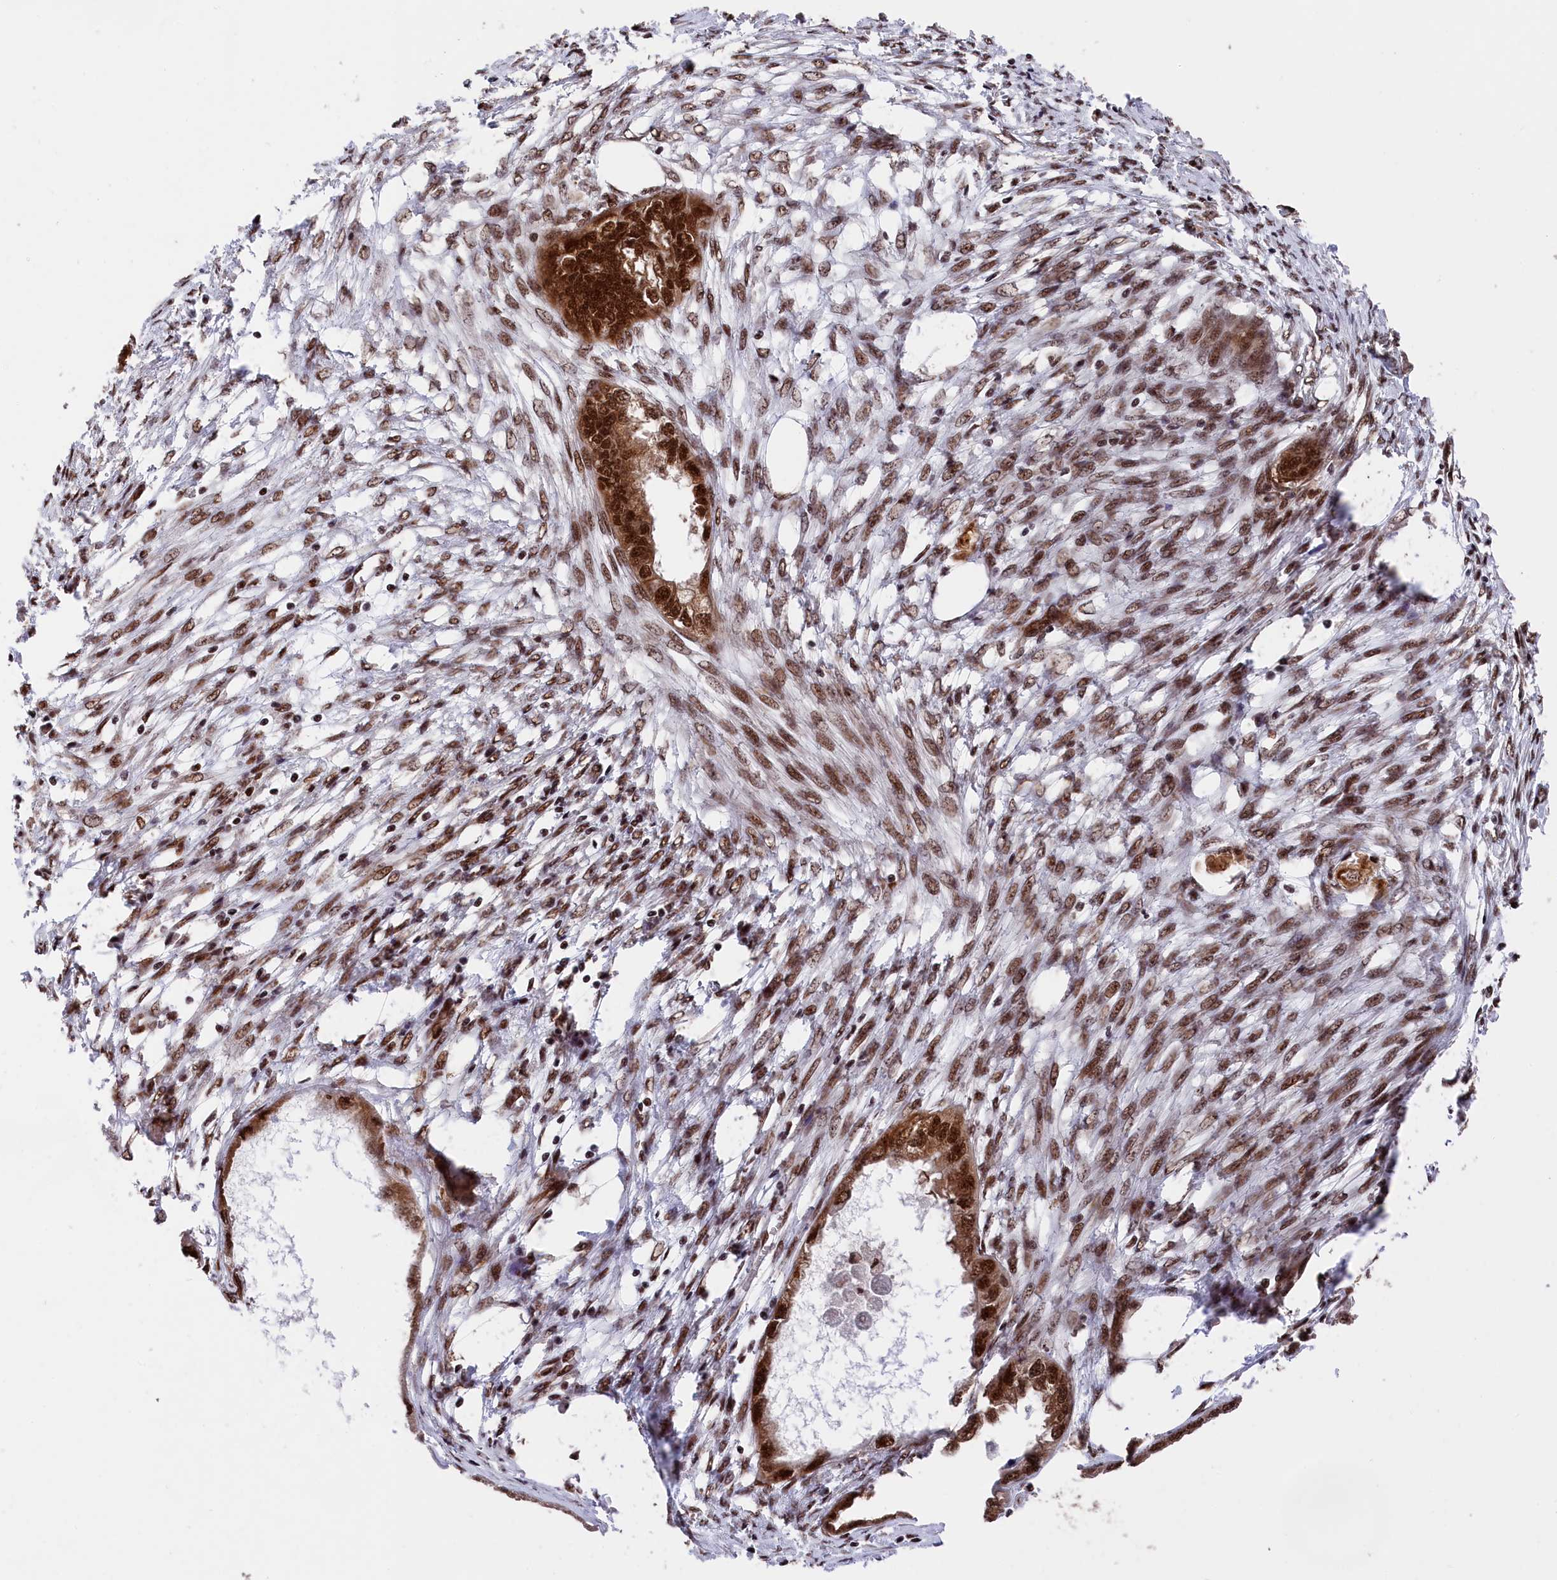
{"staining": {"intensity": "strong", "quantity": ">75%", "location": "cytoplasmic/membranous,nuclear"}, "tissue": "endometrial cancer", "cell_type": "Tumor cells", "image_type": "cancer", "snomed": [{"axis": "morphology", "description": "Adenocarcinoma, NOS"}, {"axis": "morphology", "description": "Adenocarcinoma, metastatic, NOS"}, {"axis": "topography", "description": "Adipose tissue"}, {"axis": "topography", "description": "Endometrium"}], "caption": "About >75% of tumor cells in endometrial adenocarcinoma reveal strong cytoplasmic/membranous and nuclear protein staining as visualized by brown immunohistochemical staining.", "gene": "PRPF31", "patient": {"sex": "female", "age": 67}}